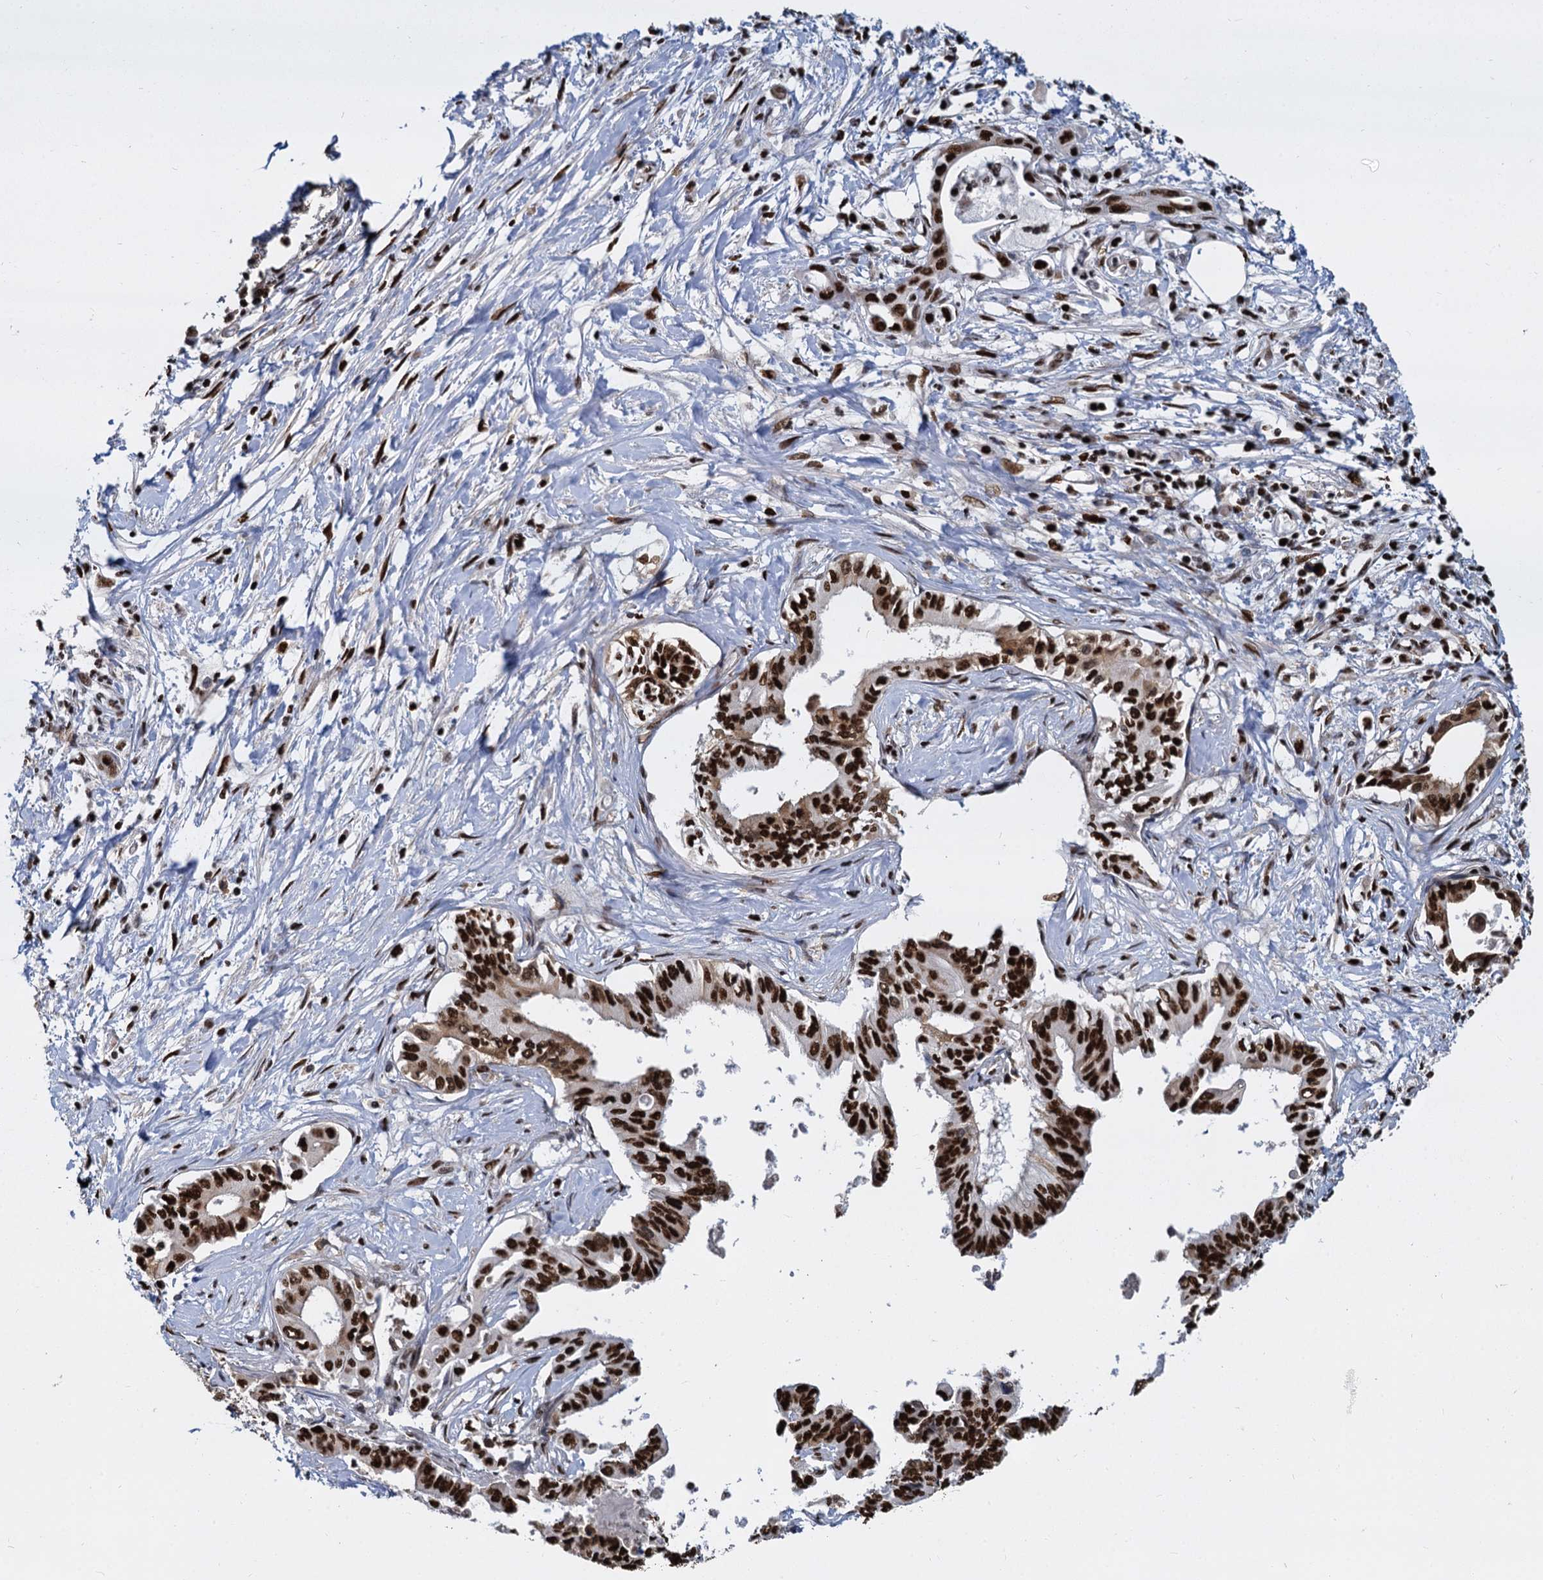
{"staining": {"intensity": "strong", "quantity": ">75%", "location": "nuclear"}, "tissue": "pancreatic cancer", "cell_type": "Tumor cells", "image_type": "cancer", "snomed": [{"axis": "morphology", "description": "Adenocarcinoma, NOS"}, {"axis": "topography", "description": "Pancreas"}], "caption": "This is a photomicrograph of immunohistochemistry (IHC) staining of pancreatic adenocarcinoma, which shows strong staining in the nuclear of tumor cells.", "gene": "DCPS", "patient": {"sex": "female", "age": 77}}